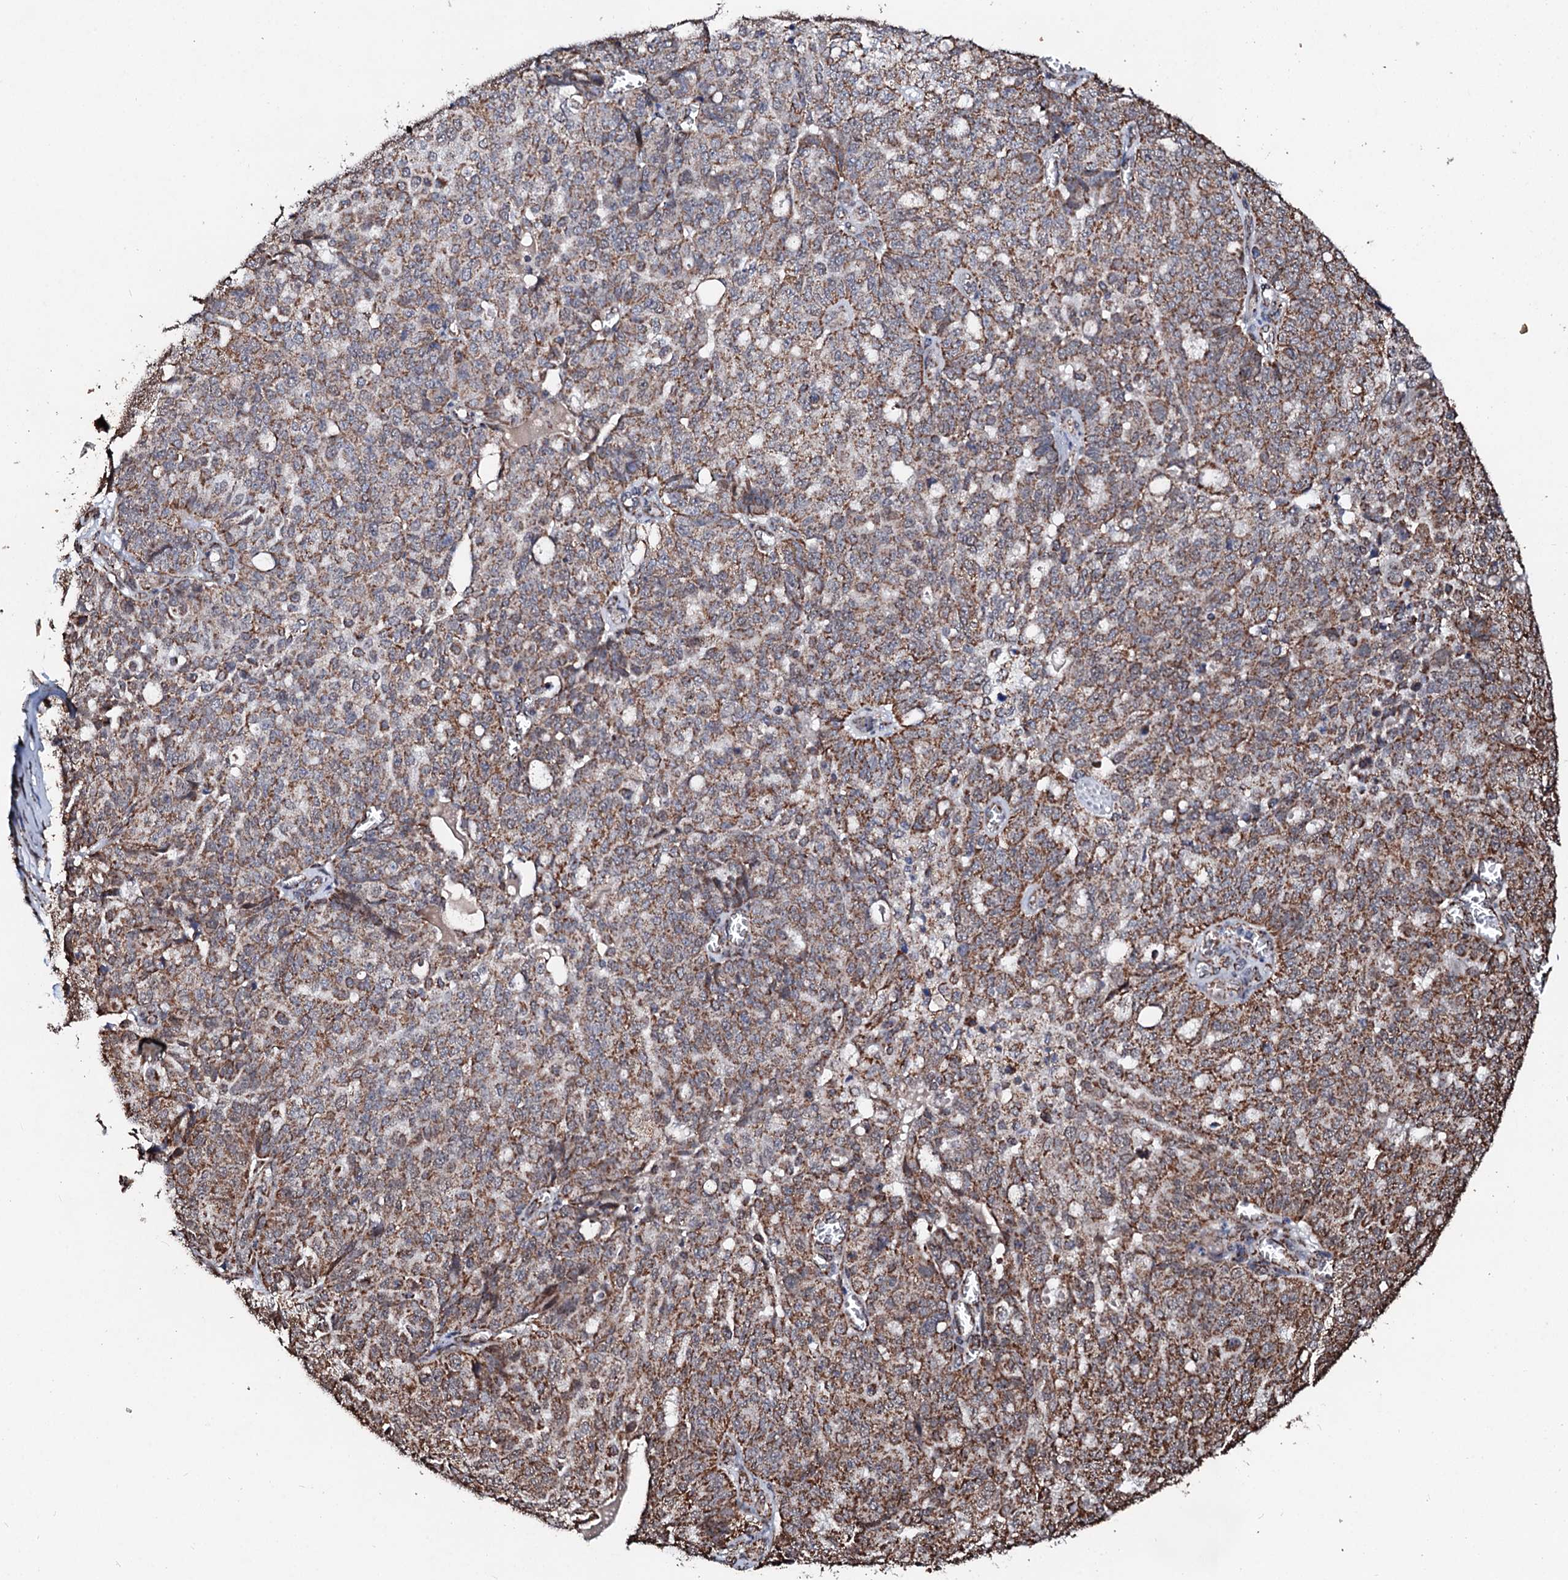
{"staining": {"intensity": "moderate", "quantity": ">75%", "location": "cytoplasmic/membranous"}, "tissue": "ovarian cancer", "cell_type": "Tumor cells", "image_type": "cancer", "snomed": [{"axis": "morphology", "description": "Cystadenocarcinoma, serous, NOS"}, {"axis": "topography", "description": "Soft tissue"}, {"axis": "topography", "description": "Ovary"}], "caption": "Ovarian serous cystadenocarcinoma stained for a protein (brown) shows moderate cytoplasmic/membranous positive expression in approximately >75% of tumor cells.", "gene": "SECISBP2L", "patient": {"sex": "female", "age": 57}}